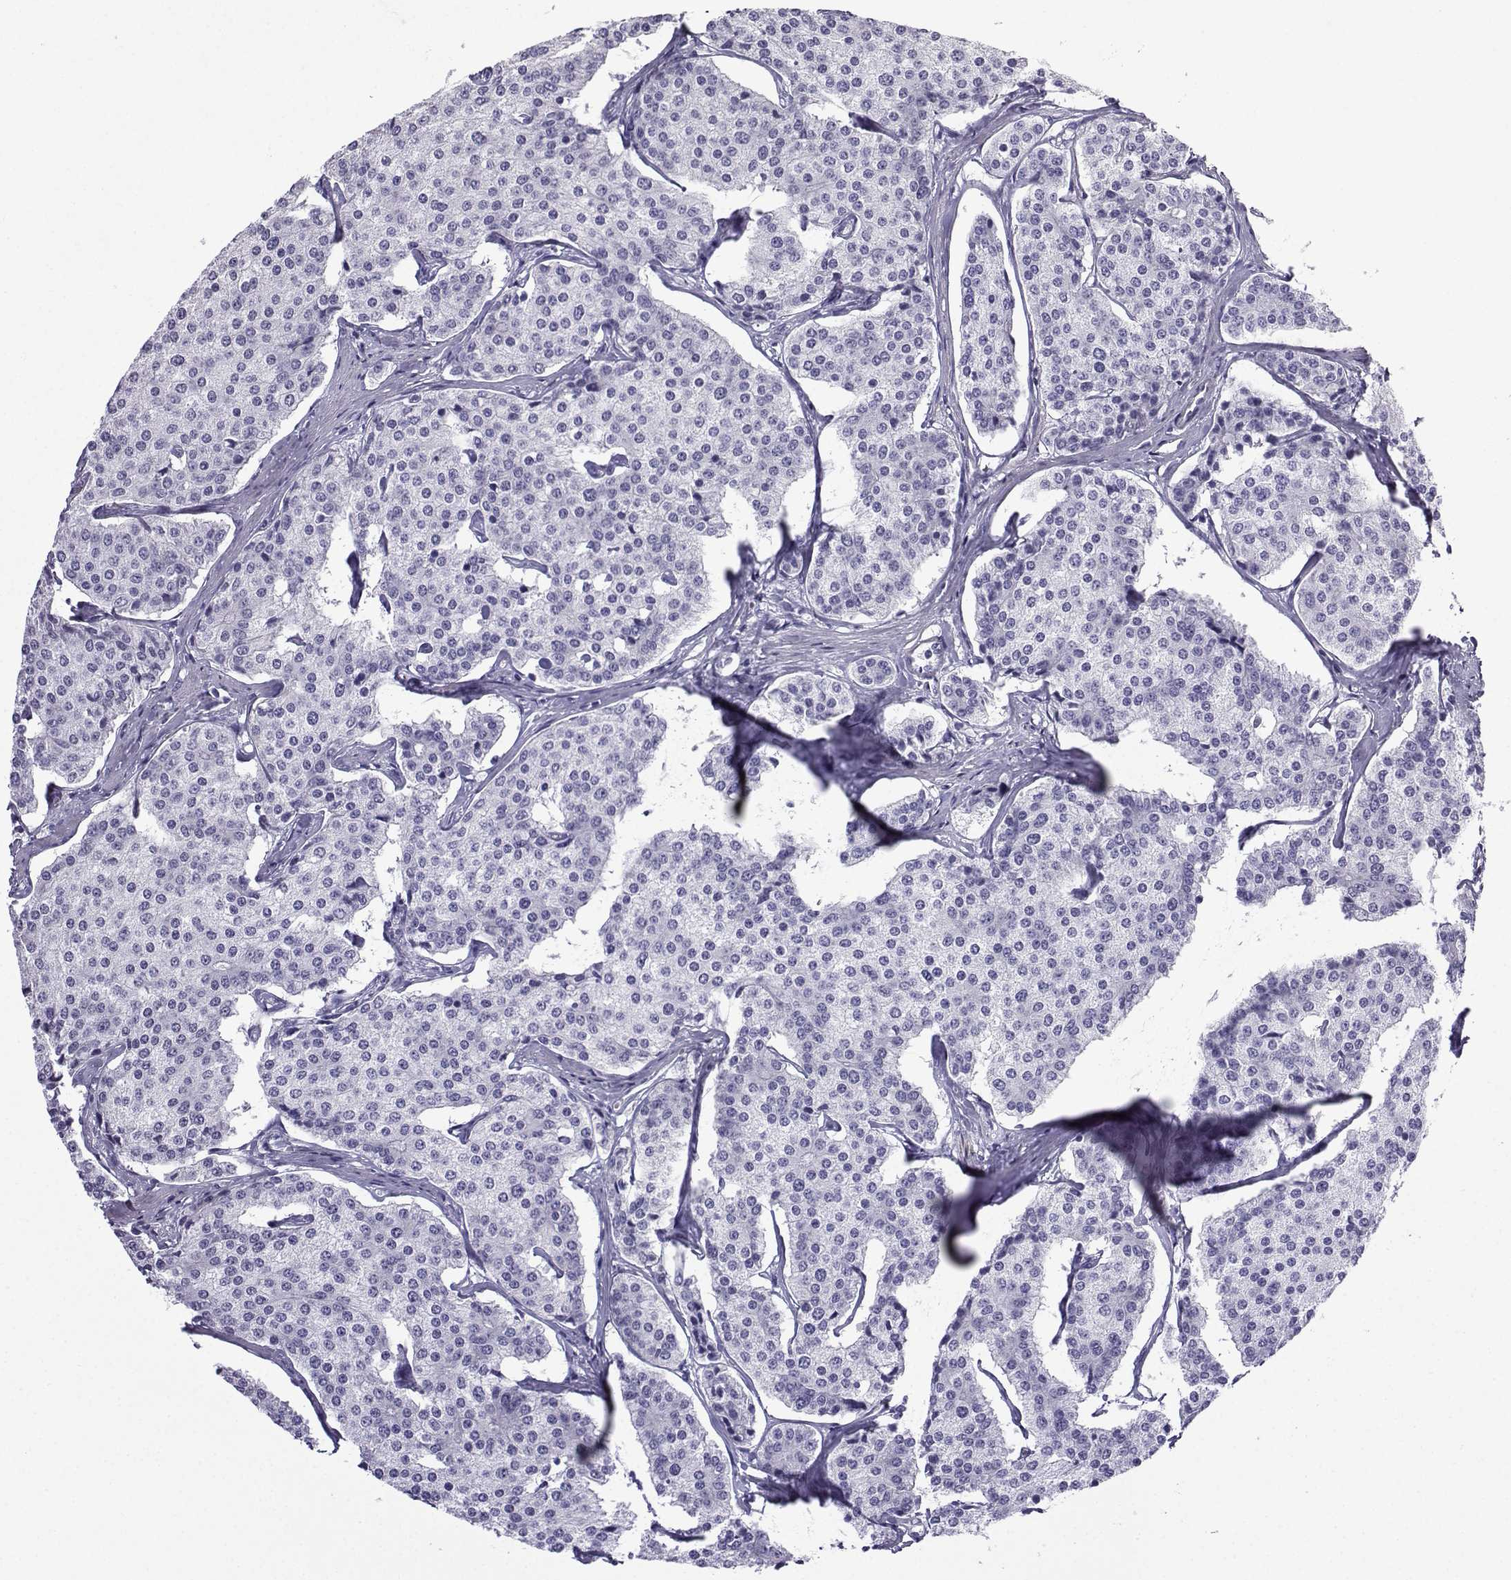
{"staining": {"intensity": "negative", "quantity": "none", "location": "none"}, "tissue": "carcinoid", "cell_type": "Tumor cells", "image_type": "cancer", "snomed": [{"axis": "morphology", "description": "Carcinoid, malignant, NOS"}, {"axis": "topography", "description": "Small intestine"}], "caption": "A high-resolution histopathology image shows immunohistochemistry (IHC) staining of carcinoid (malignant), which exhibits no significant staining in tumor cells.", "gene": "KCNF1", "patient": {"sex": "female", "age": 65}}